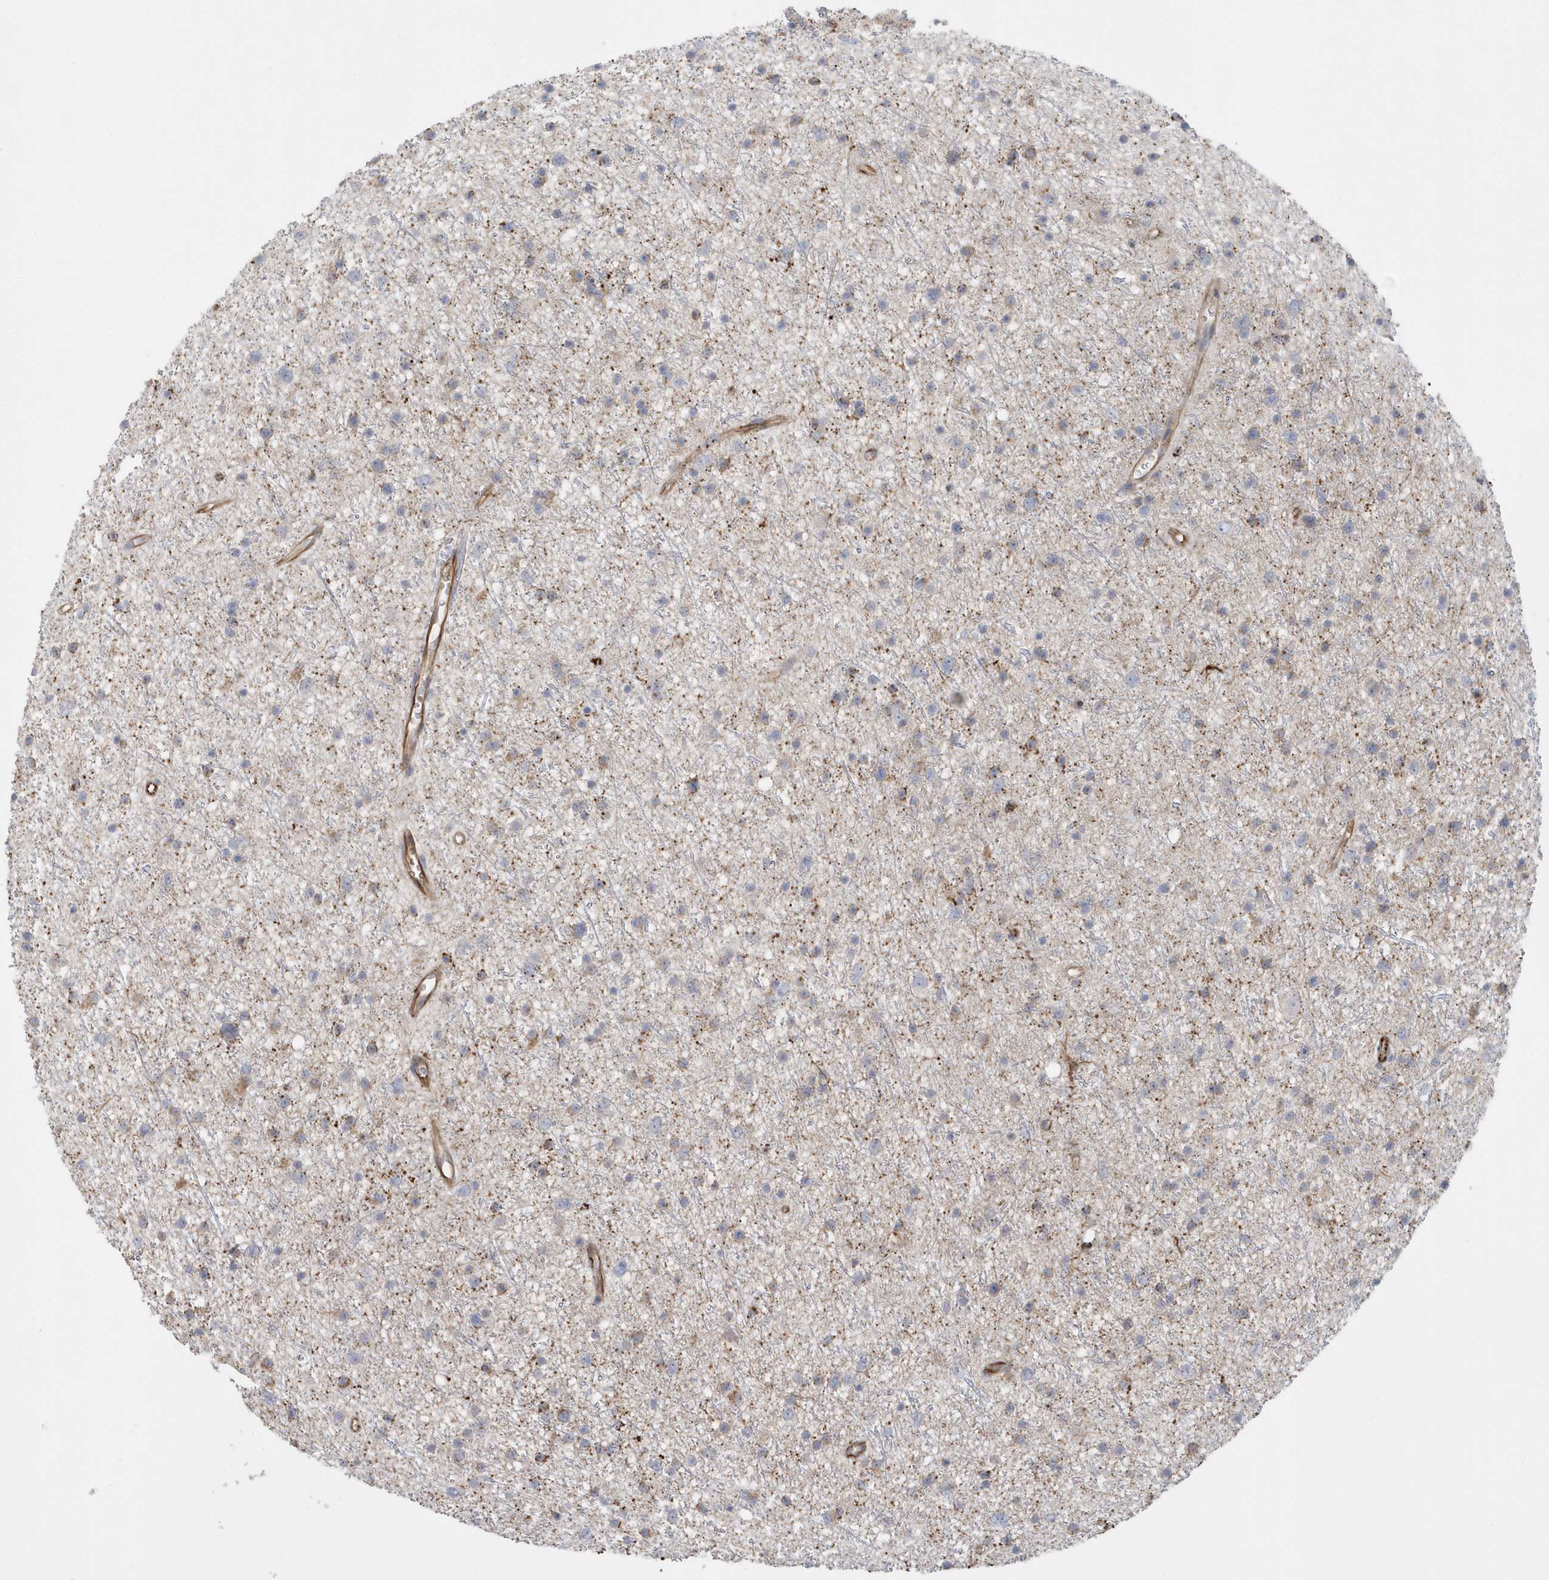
{"staining": {"intensity": "negative", "quantity": "none", "location": "none"}, "tissue": "glioma", "cell_type": "Tumor cells", "image_type": "cancer", "snomed": [{"axis": "morphology", "description": "Glioma, malignant, Low grade"}, {"axis": "topography", "description": "Cerebral cortex"}], "caption": "A micrograph of human malignant low-grade glioma is negative for staining in tumor cells.", "gene": "RAB17", "patient": {"sex": "female", "age": 39}}